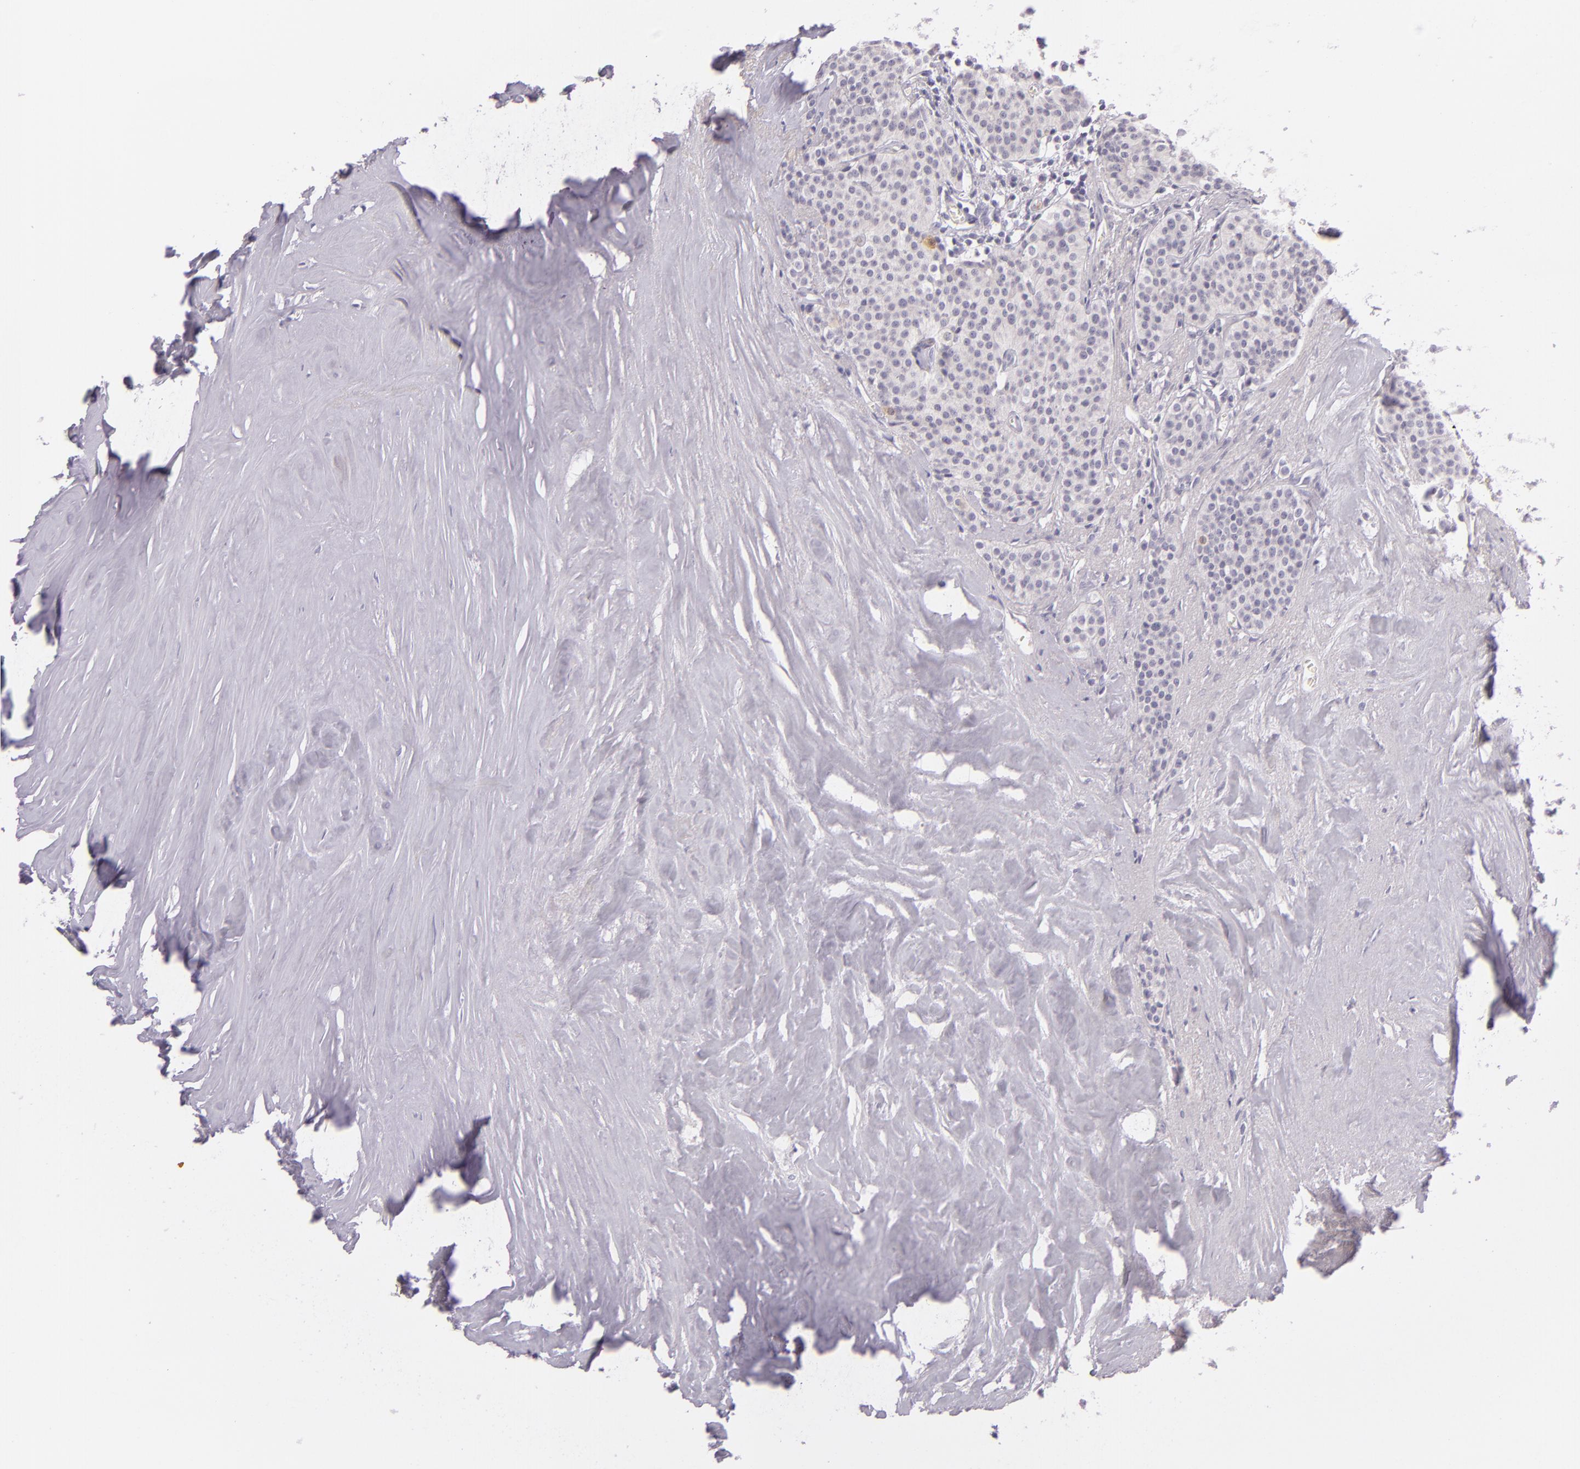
{"staining": {"intensity": "negative", "quantity": "none", "location": "none"}, "tissue": "carcinoid", "cell_type": "Tumor cells", "image_type": "cancer", "snomed": [{"axis": "morphology", "description": "Carcinoid, malignant, NOS"}, {"axis": "topography", "description": "Small intestine"}], "caption": "DAB immunohistochemical staining of human carcinoid demonstrates no significant expression in tumor cells.", "gene": "CBS", "patient": {"sex": "male", "age": 63}}